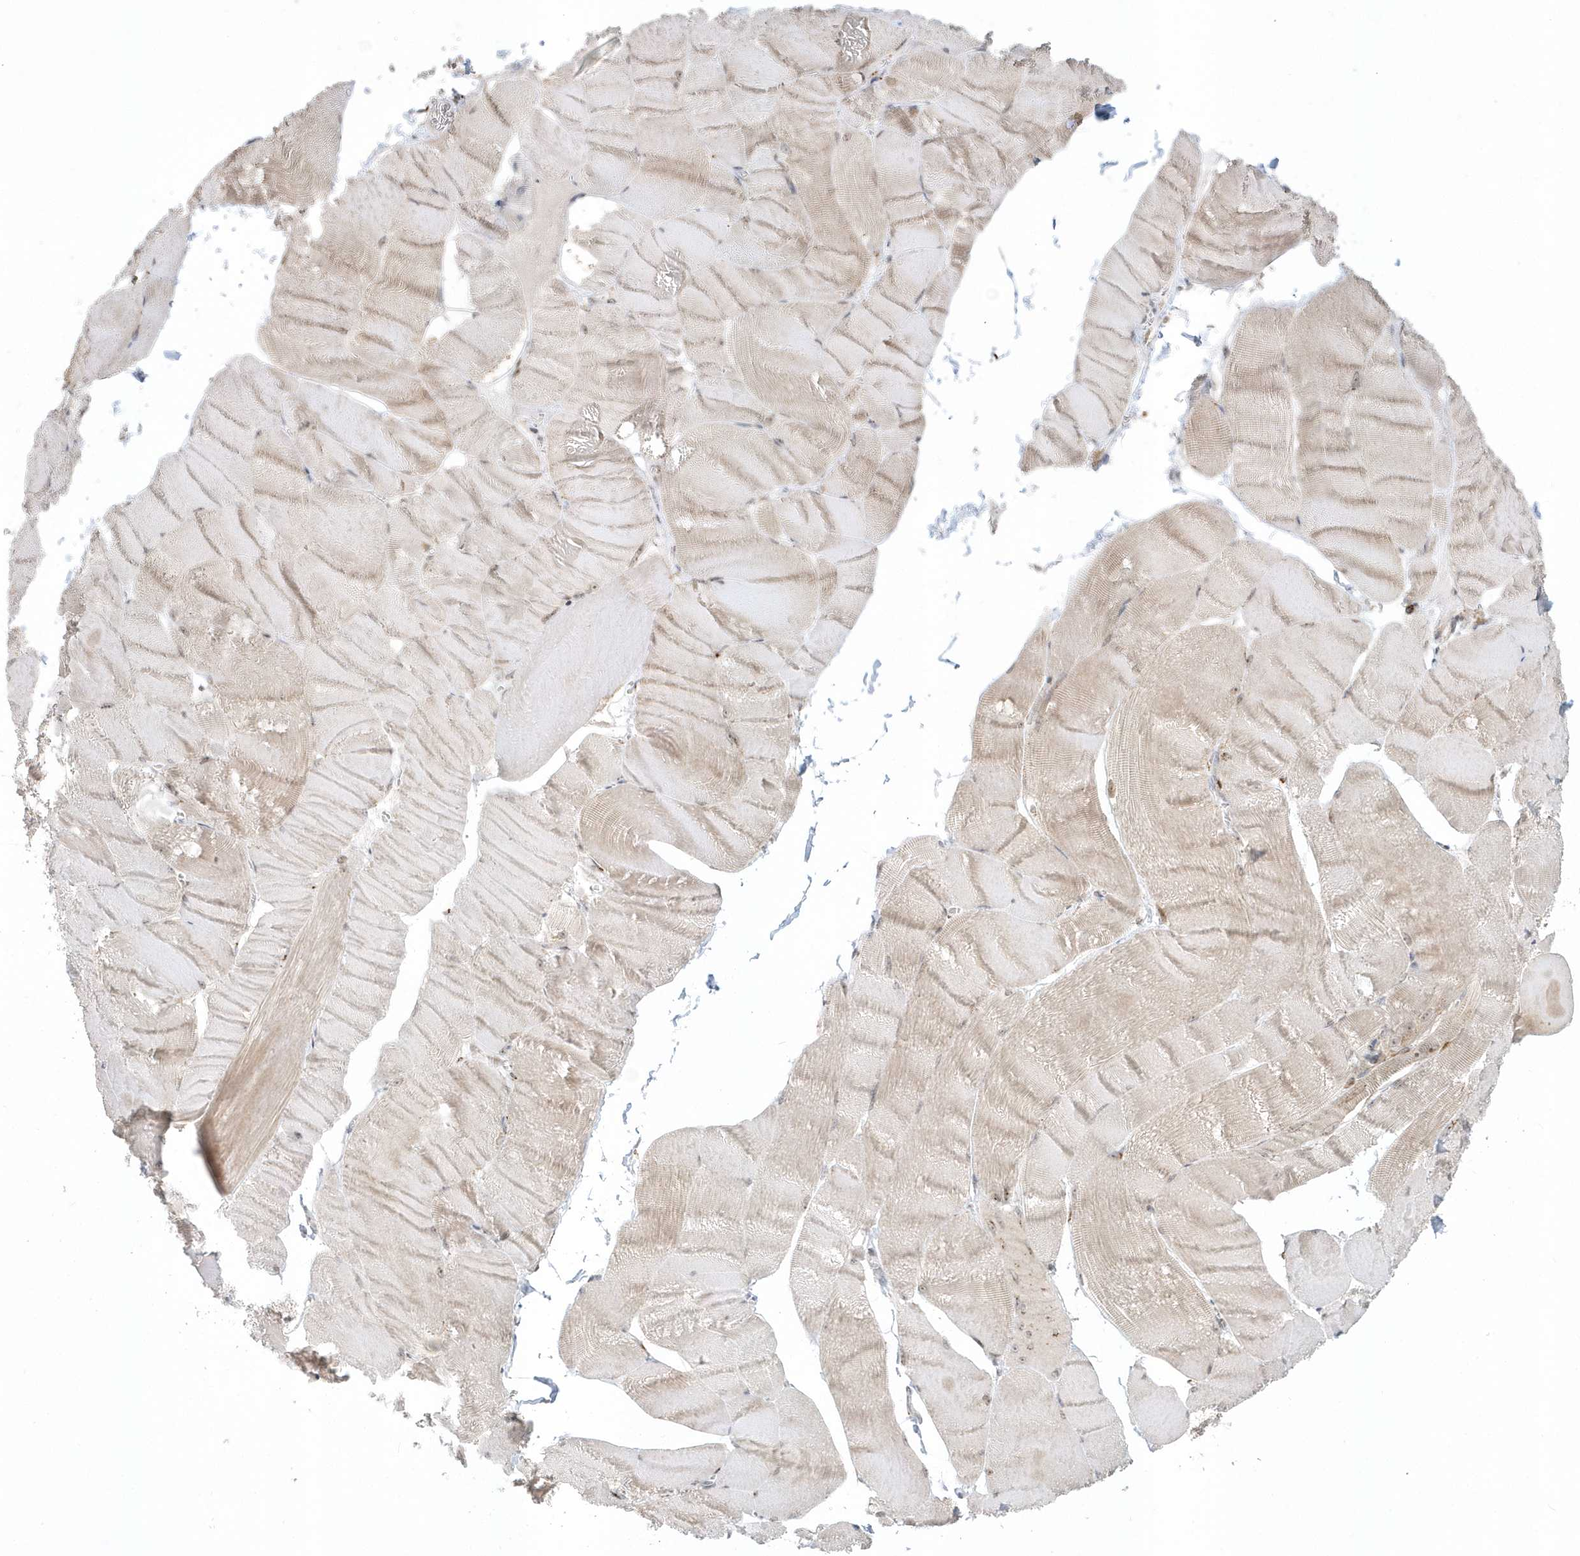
{"staining": {"intensity": "moderate", "quantity": "25%-75%", "location": "cytoplasmic/membranous"}, "tissue": "skeletal muscle", "cell_type": "Myocytes", "image_type": "normal", "snomed": [{"axis": "morphology", "description": "Normal tissue, NOS"}, {"axis": "morphology", "description": "Basal cell carcinoma"}, {"axis": "topography", "description": "Skeletal muscle"}], "caption": "Brown immunohistochemical staining in benign human skeletal muscle reveals moderate cytoplasmic/membranous staining in approximately 25%-75% of myocytes.", "gene": "DHFR", "patient": {"sex": "female", "age": 64}}